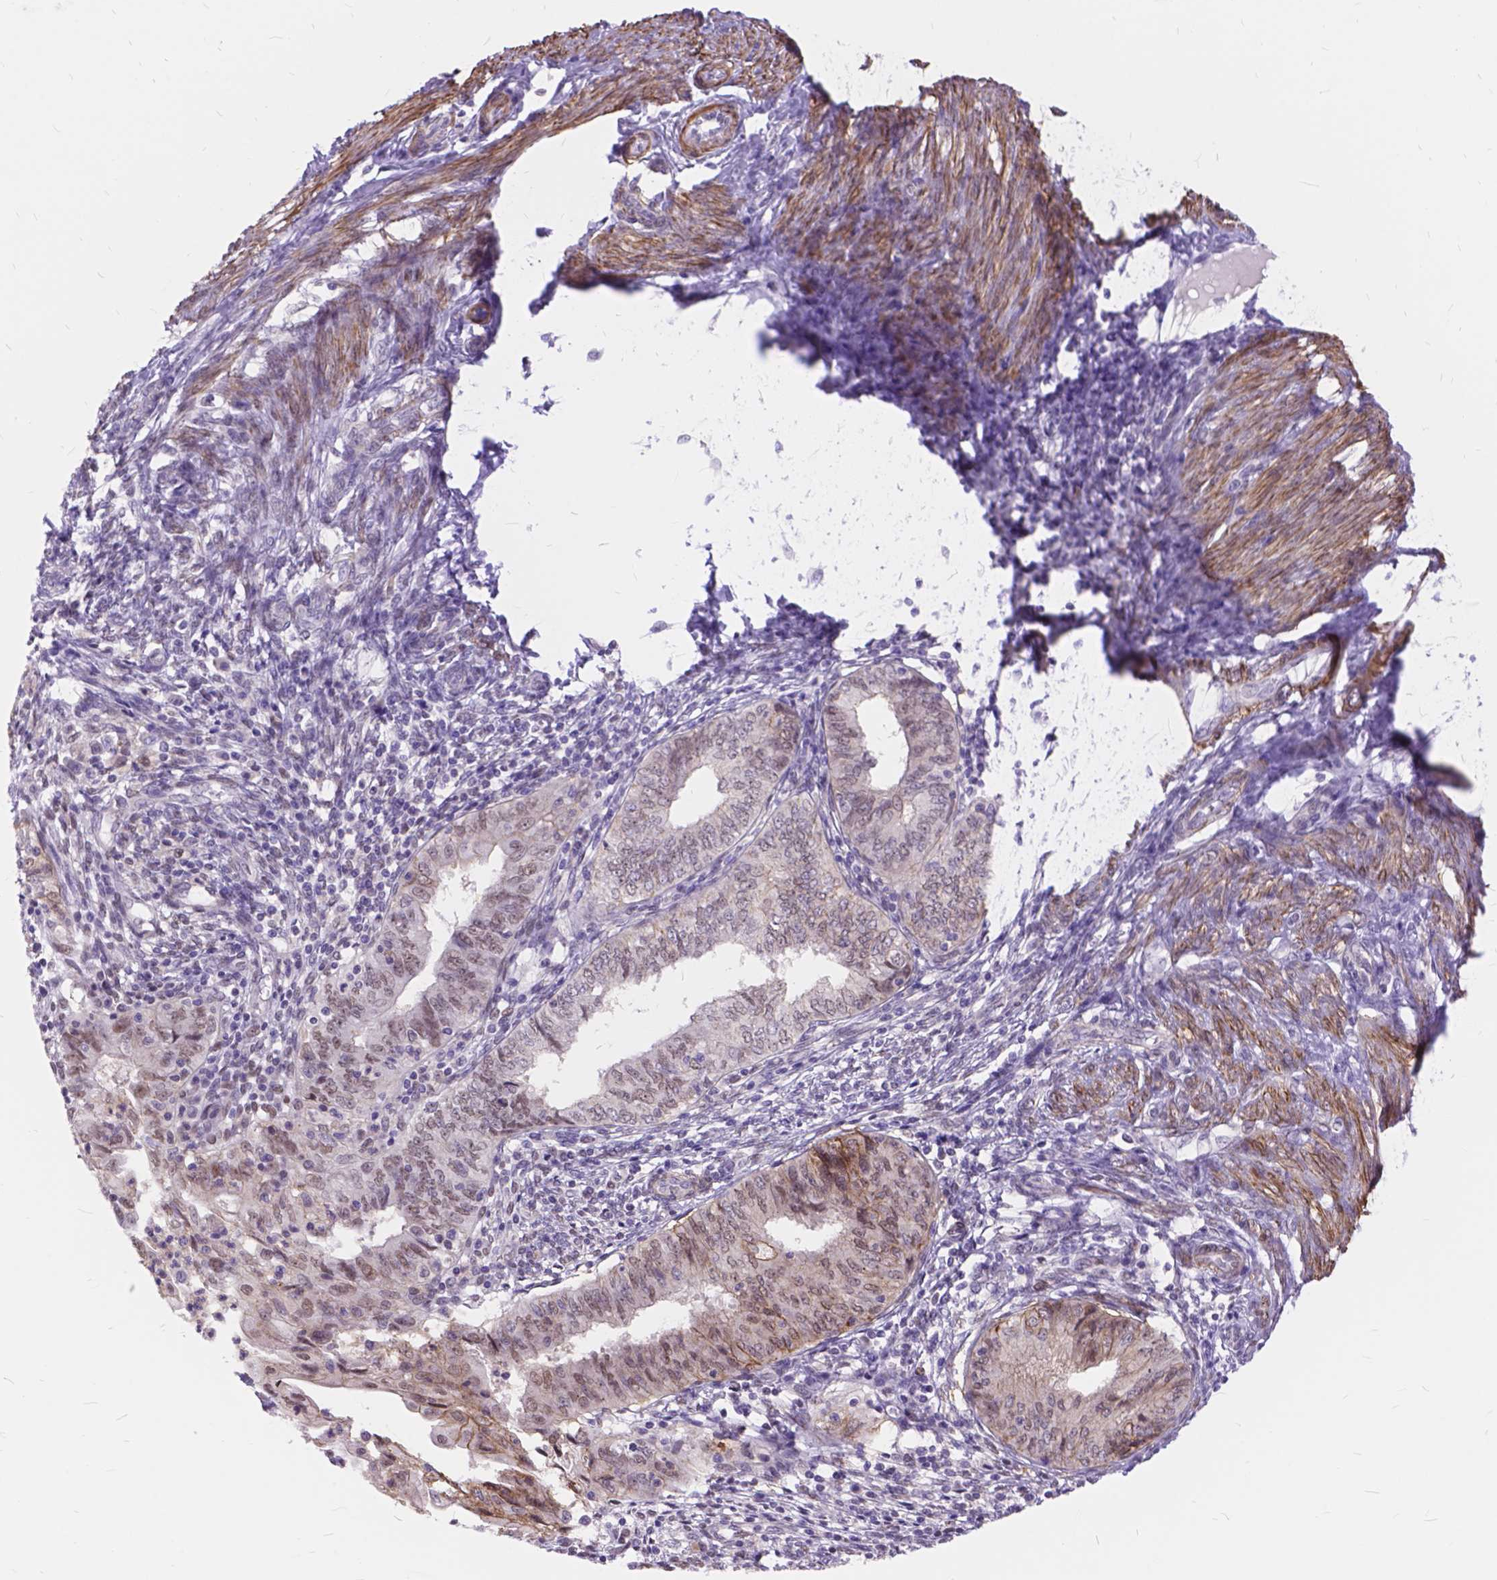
{"staining": {"intensity": "negative", "quantity": "none", "location": "none"}, "tissue": "endometrial cancer", "cell_type": "Tumor cells", "image_type": "cancer", "snomed": [{"axis": "morphology", "description": "Adenocarcinoma, NOS"}, {"axis": "topography", "description": "Endometrium"}], "caption": "Tumor cells show no significant protein staining in endometrial cancer (adenocarcinoma).", "gene": "MAN2C1", "patient": {"sex": "female", "age": 68}}